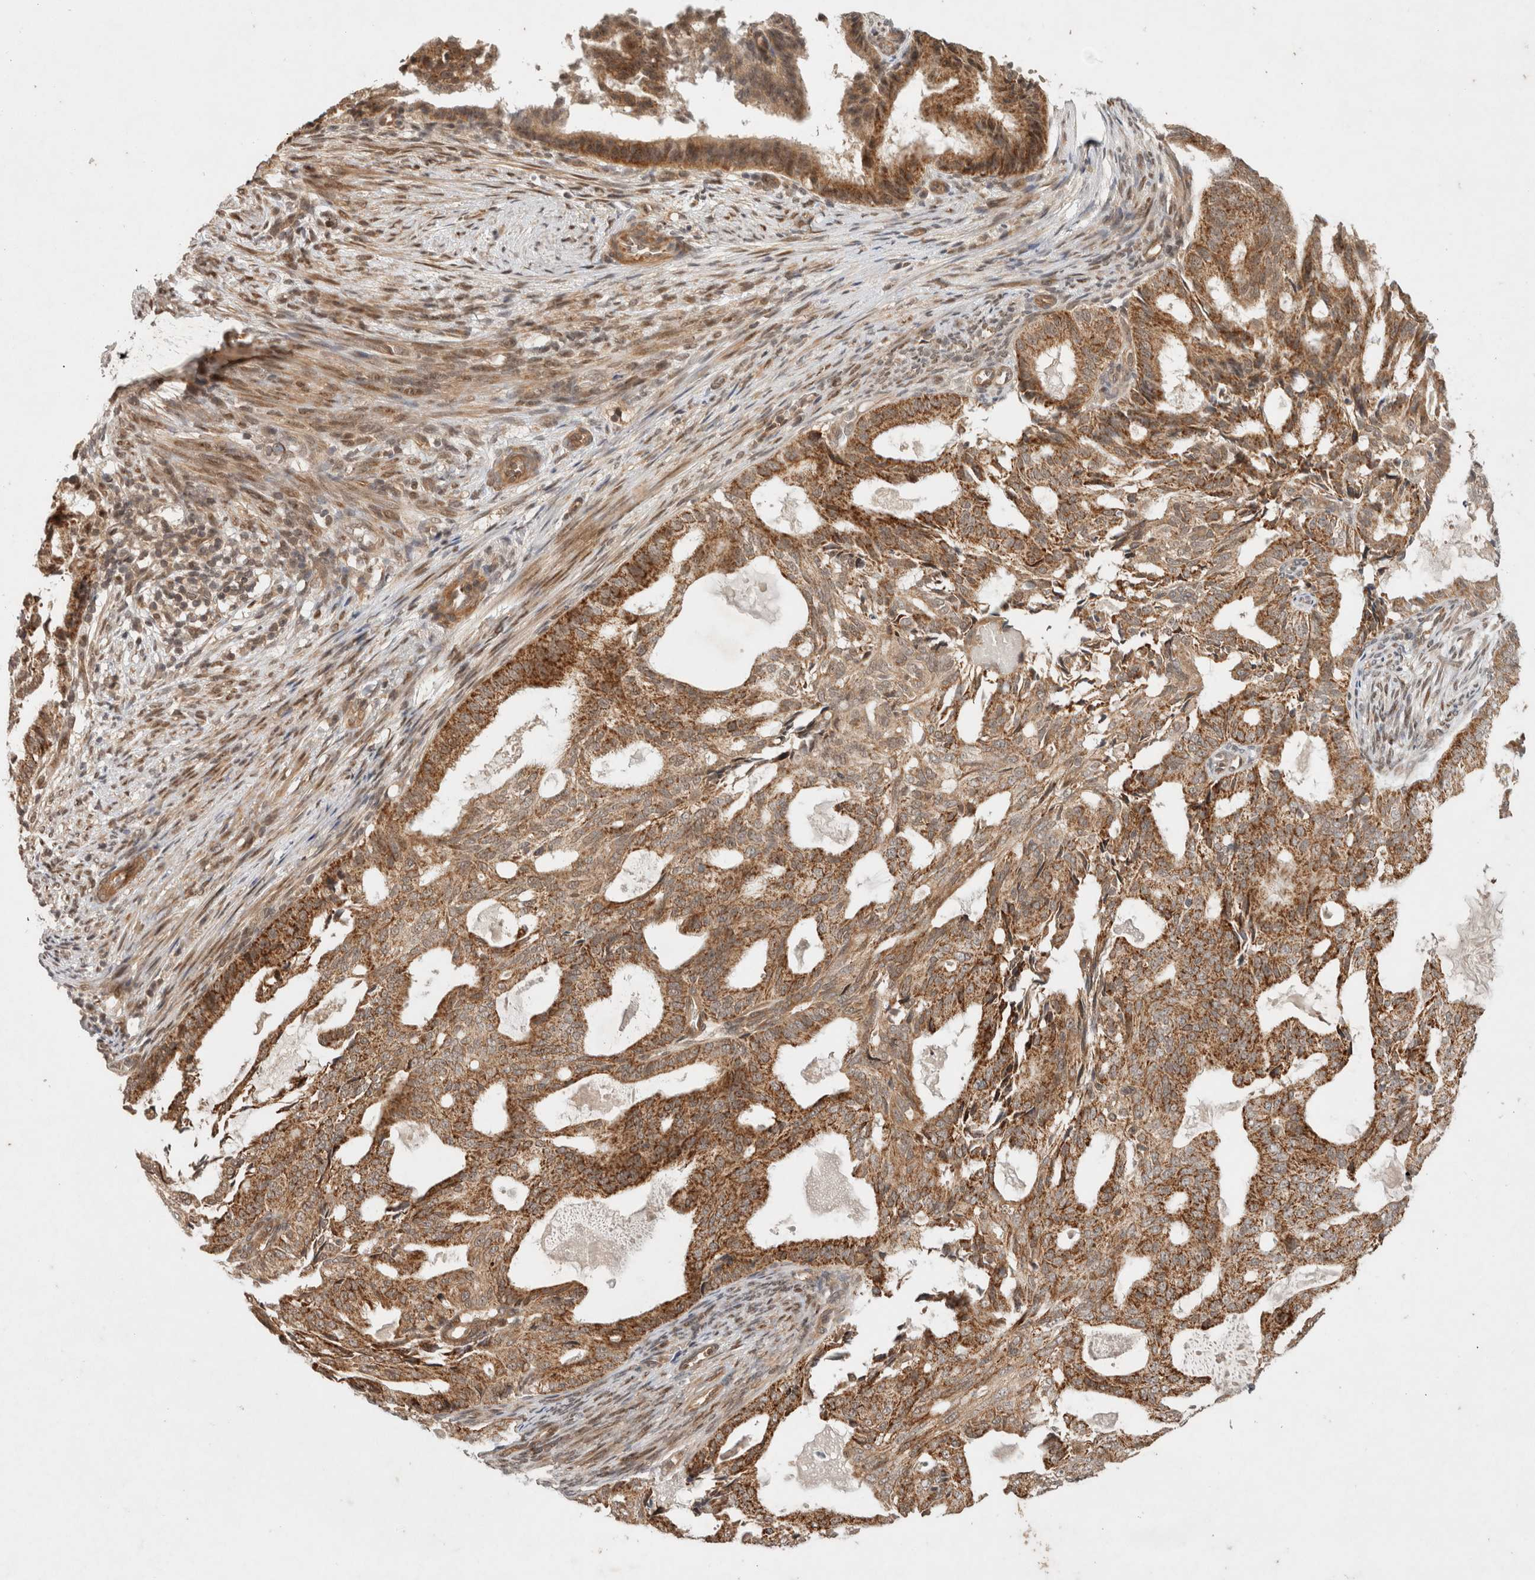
{"staining": {"intensity": "moderate", "quantity": ">75%", "location": "cytoplasmic/membranous"}, "tissue": "endometrial cancer", "cell_type": "Tumor cells", "image_type": "cancer", "snomed": [{"axis": "morphology", "description": "Adenocarcinoma, NOS"}, {"axis": "topography", "description": "Endometrium"}], "caption": "Protein analysis of endometrial adenocarcinoma tissue shows moderate cytoplasmic/membranous positivity in about >75% of tumor cells.", "gene": "CAAP1", "patient": {"sex": "female", "age": 58}}